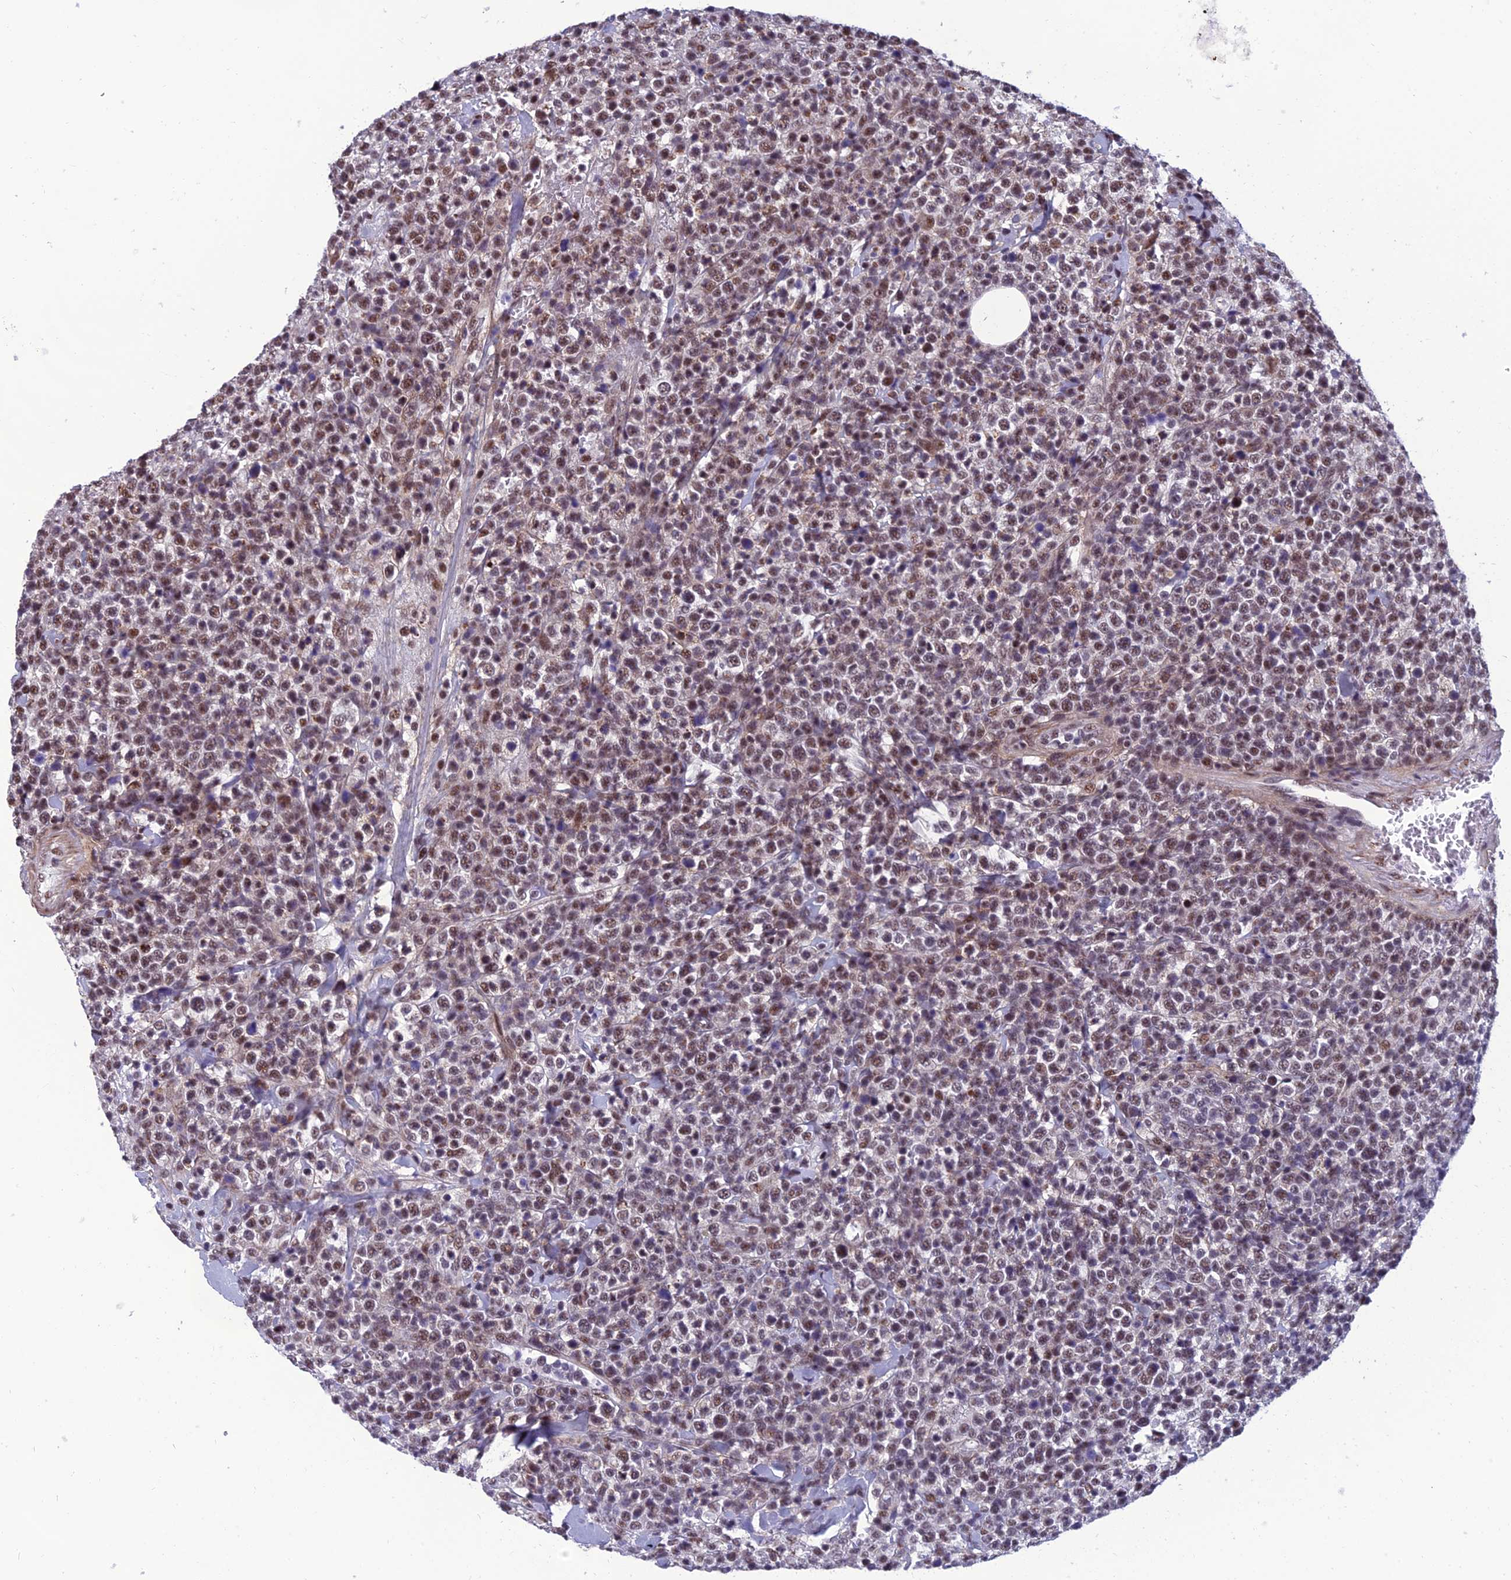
{"staining": {"intensity": "moderate", "quantity": ">75%", "location": "nuclear"}, "tissue": "lymphoma", "cell_type": "Tumor cells", "image_type": "cancer", "snomed": [{"axis": "morphology", "description": "Malignant lymphoma, non-Hodgkin's type, High grade"}, {"axis": "topography", "description": "Colon"}], "caption": "Immunohistochemistry histopathology image of neoplastic tissue: high-grade malignant lymphoma, non-Hodgkin's type stained using immunohistochemistry (IHC) exhibits medium levels of moderate protein expression localized specifically in the nuclear of tumor cells, appearing as a nuclear brown color.", "gene": "RSRC1", "patient": {"sex": "female", "age": 53}}